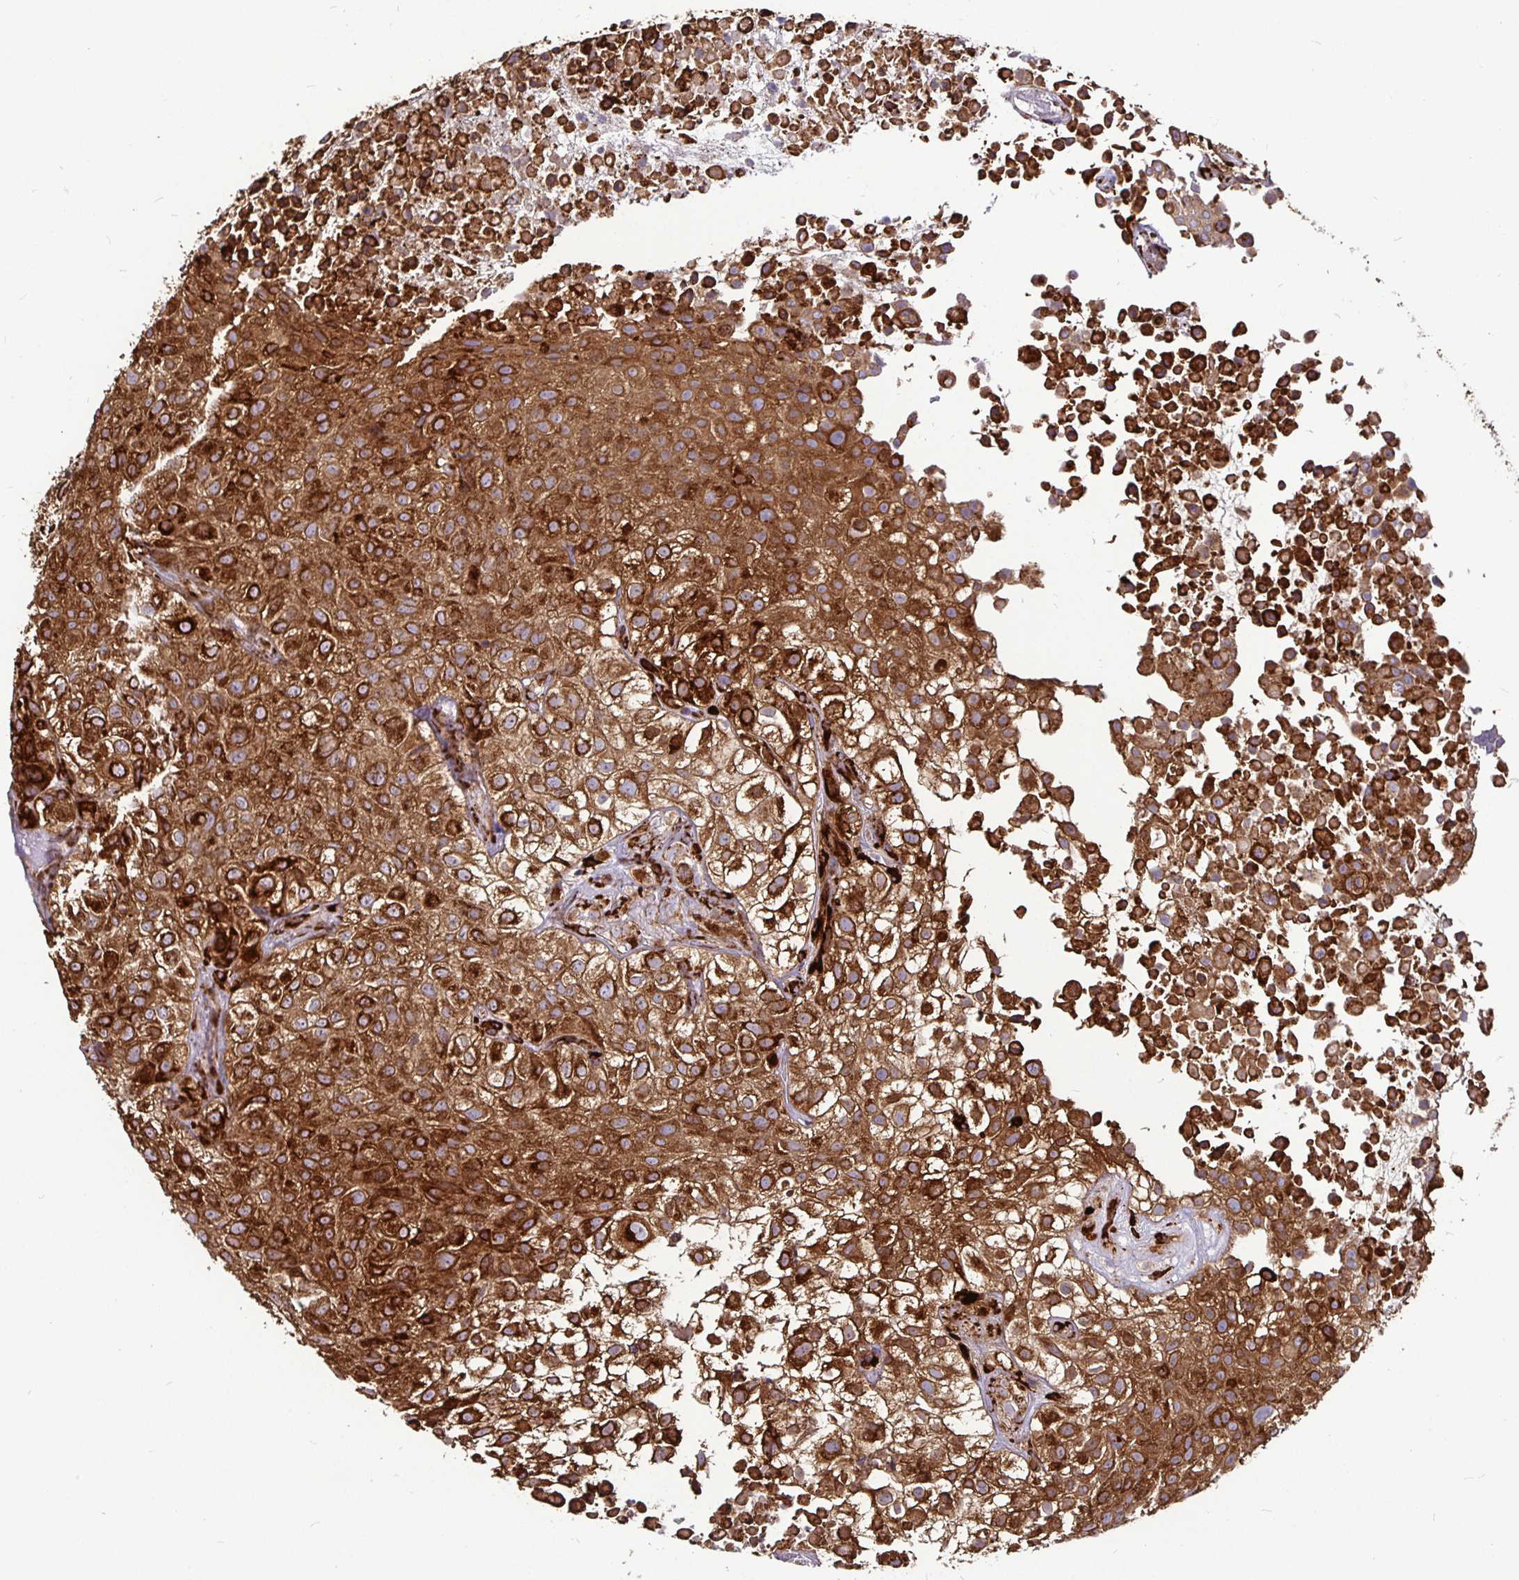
{"staining": {"intensity": "strong", "quantity": ">75%", "location": "cytoplasmic/membranous"}, "tissue": "urothelial cancer", "cell_type": "Tumor cells", "image_type": "cancer", "snomed": [{"axis": "morphology", "description": "Urothelial carcinoma, High grade"}, {"axis": "topography", "description": "Urinary bladder"}], "caption": "Urothelial carcinoma (high-grade) tissue shows strong cytoplasmic/membranous expression in about >75% of tumor cells (Brightfield microscopy of DAB IHC at high magnification).", "gene": "P4HA2", "patient": {"sex": "male", "age": 56}}